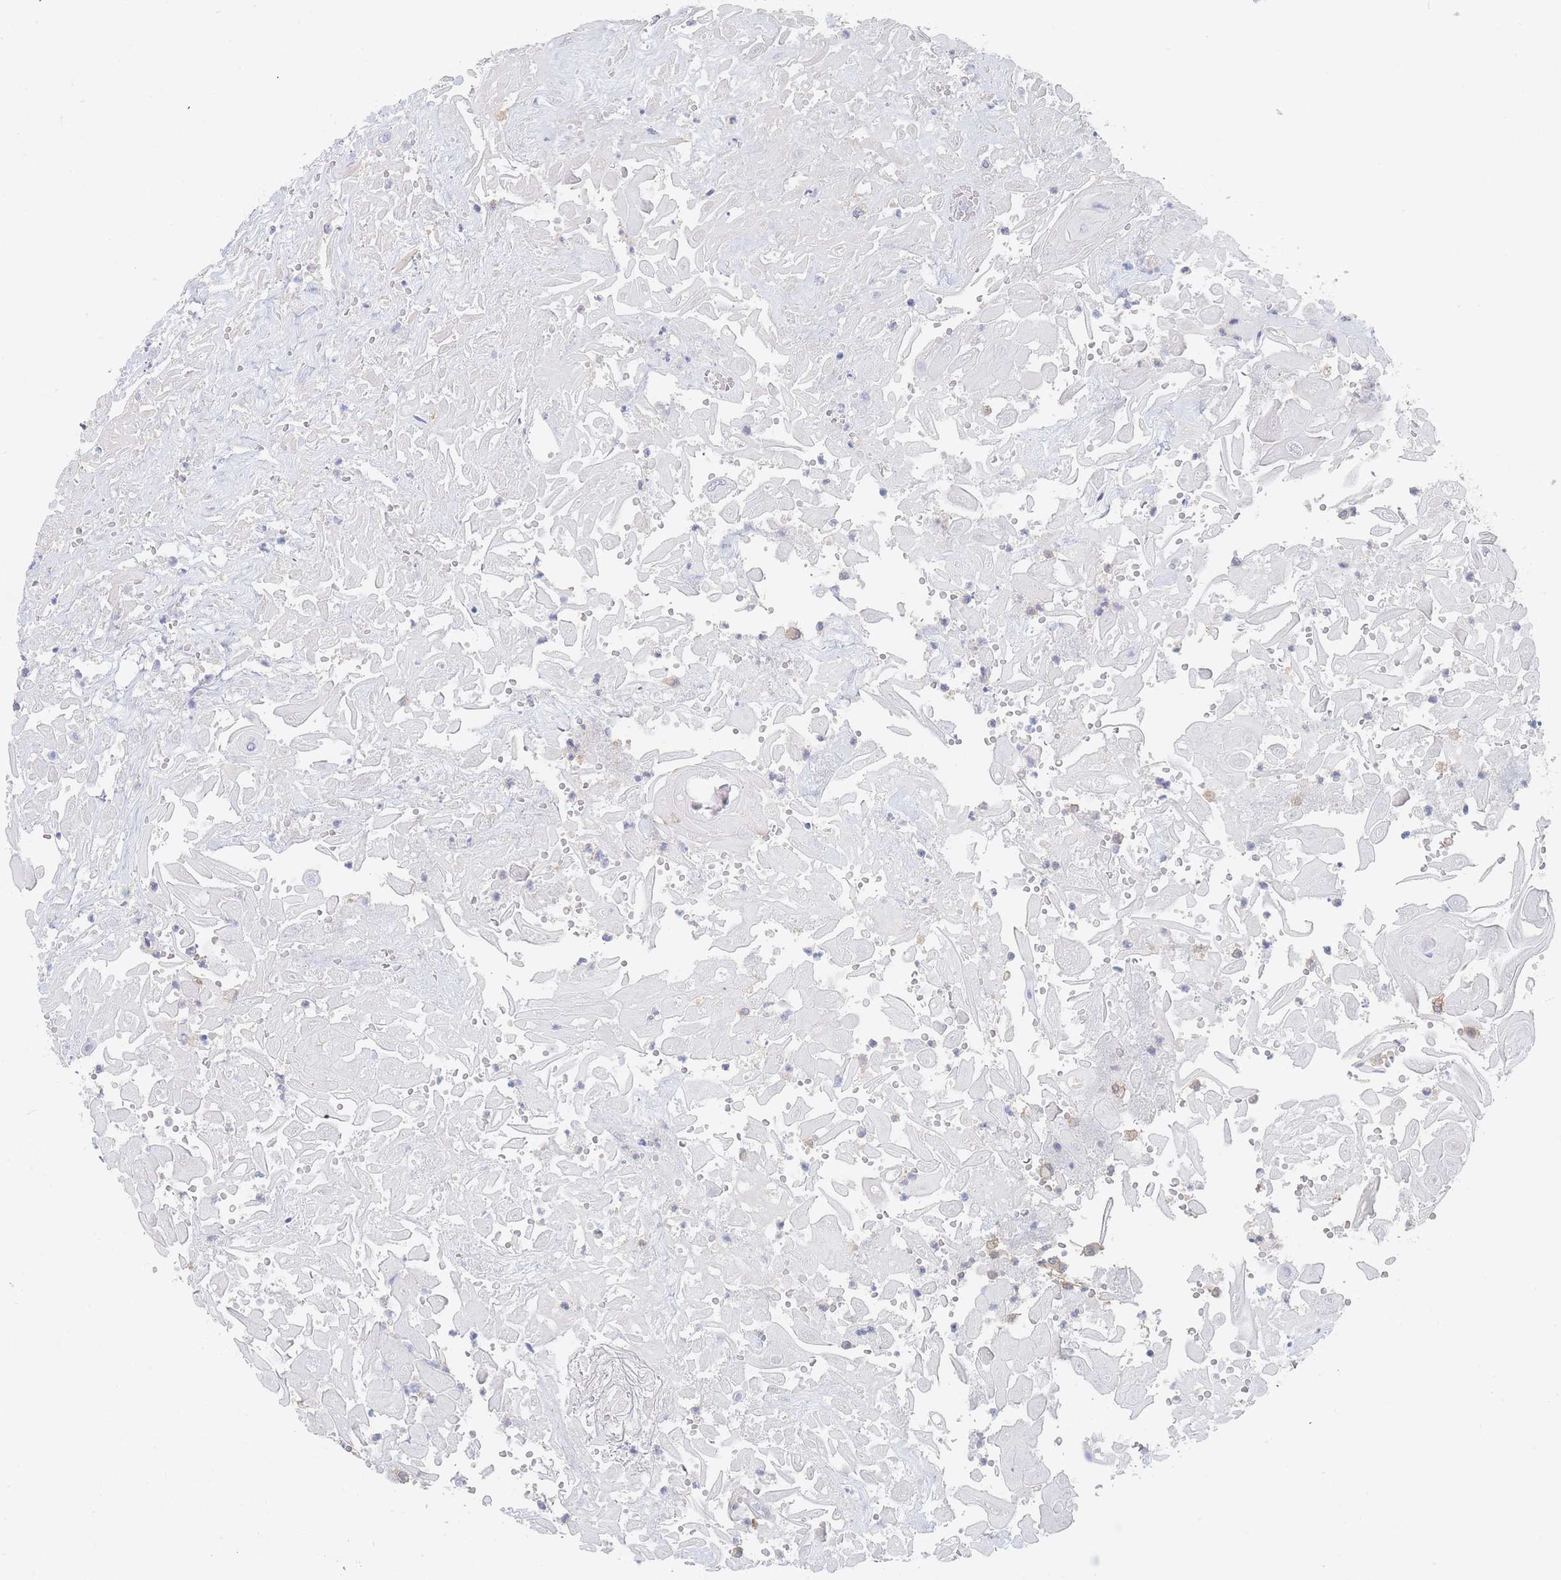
{"staining": {"intensity": "negative", "quantity": "none", "location": "none"}, "tissue": "head and neck cancer", "cell_type": "Tumor cells", "image_type": "cancer", "snomed": [{"axis": "morphology", "description": "Squamous cell carcinoma, NOS"}, {"axis": "topography", "description": "Head-Neck"}], "caption": "An image of human squamous cell carcinoma (head and neck) is negative for staining in tumor cells.", "gene": "PPP6C", "patient": {"sex": "male", "age": 81}}